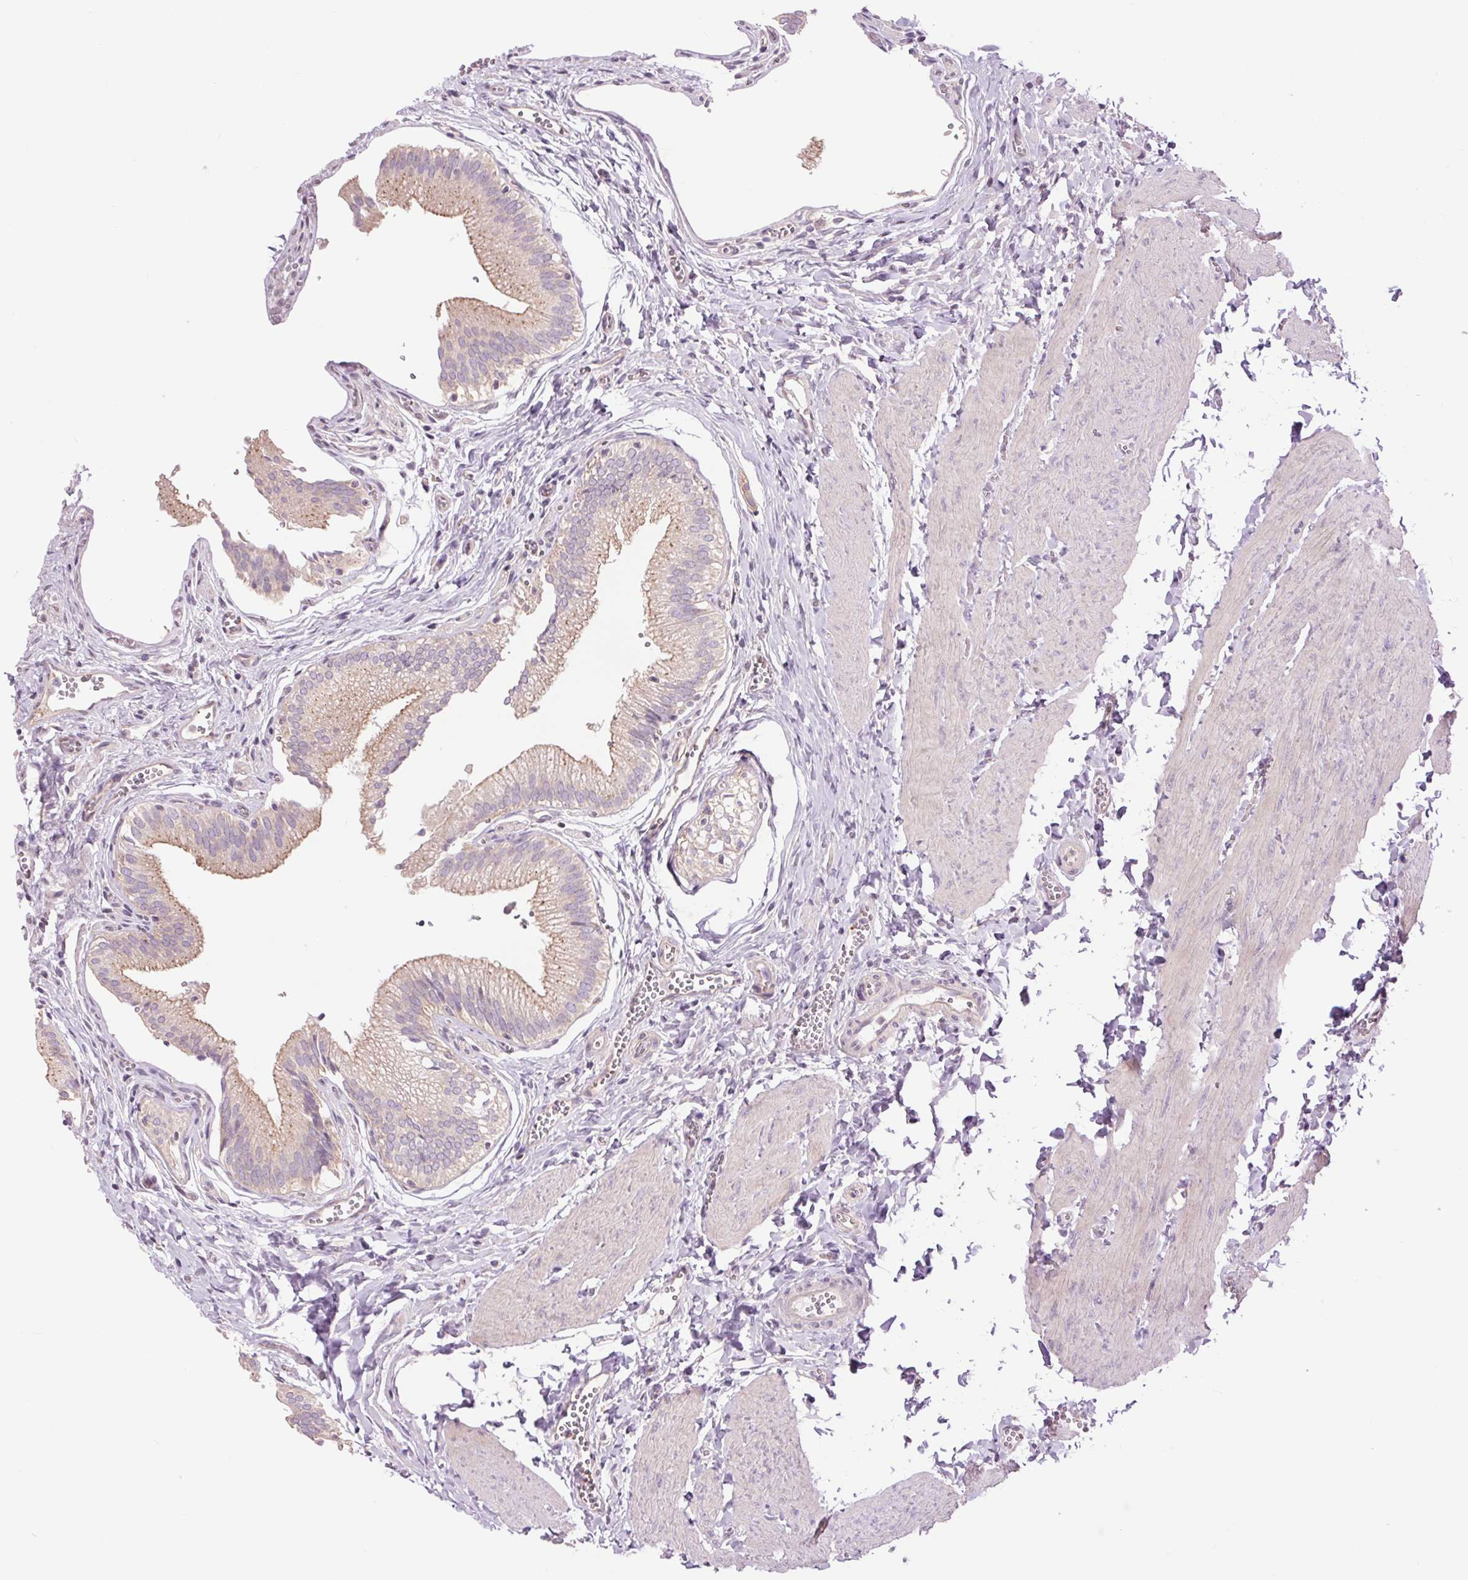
{"staining": {"intensity": "weak", "quantity": "25%-75%", "location": "cytoplasmic/membranous"}, "tissue": "gallbladder", "cell_type": "Glandular cells", "image_type": "normal", "snomed": [{"axis": "morphology", "description": "Normal tissue, NOS"}, {"axis": "topography", "description": "Gallbladder"}, {"axis": "topography", "description": "Peripheral nerve tissue"}], "caption": "DAB immunohistochemical staining of unremarkable gallbladder demonstrates weak cytoplasmic/membranous protein staining in about 25%-75% of glandular cells.", "gene": "CTNNA3", "patient": {"sex": "male", "age": 17}}